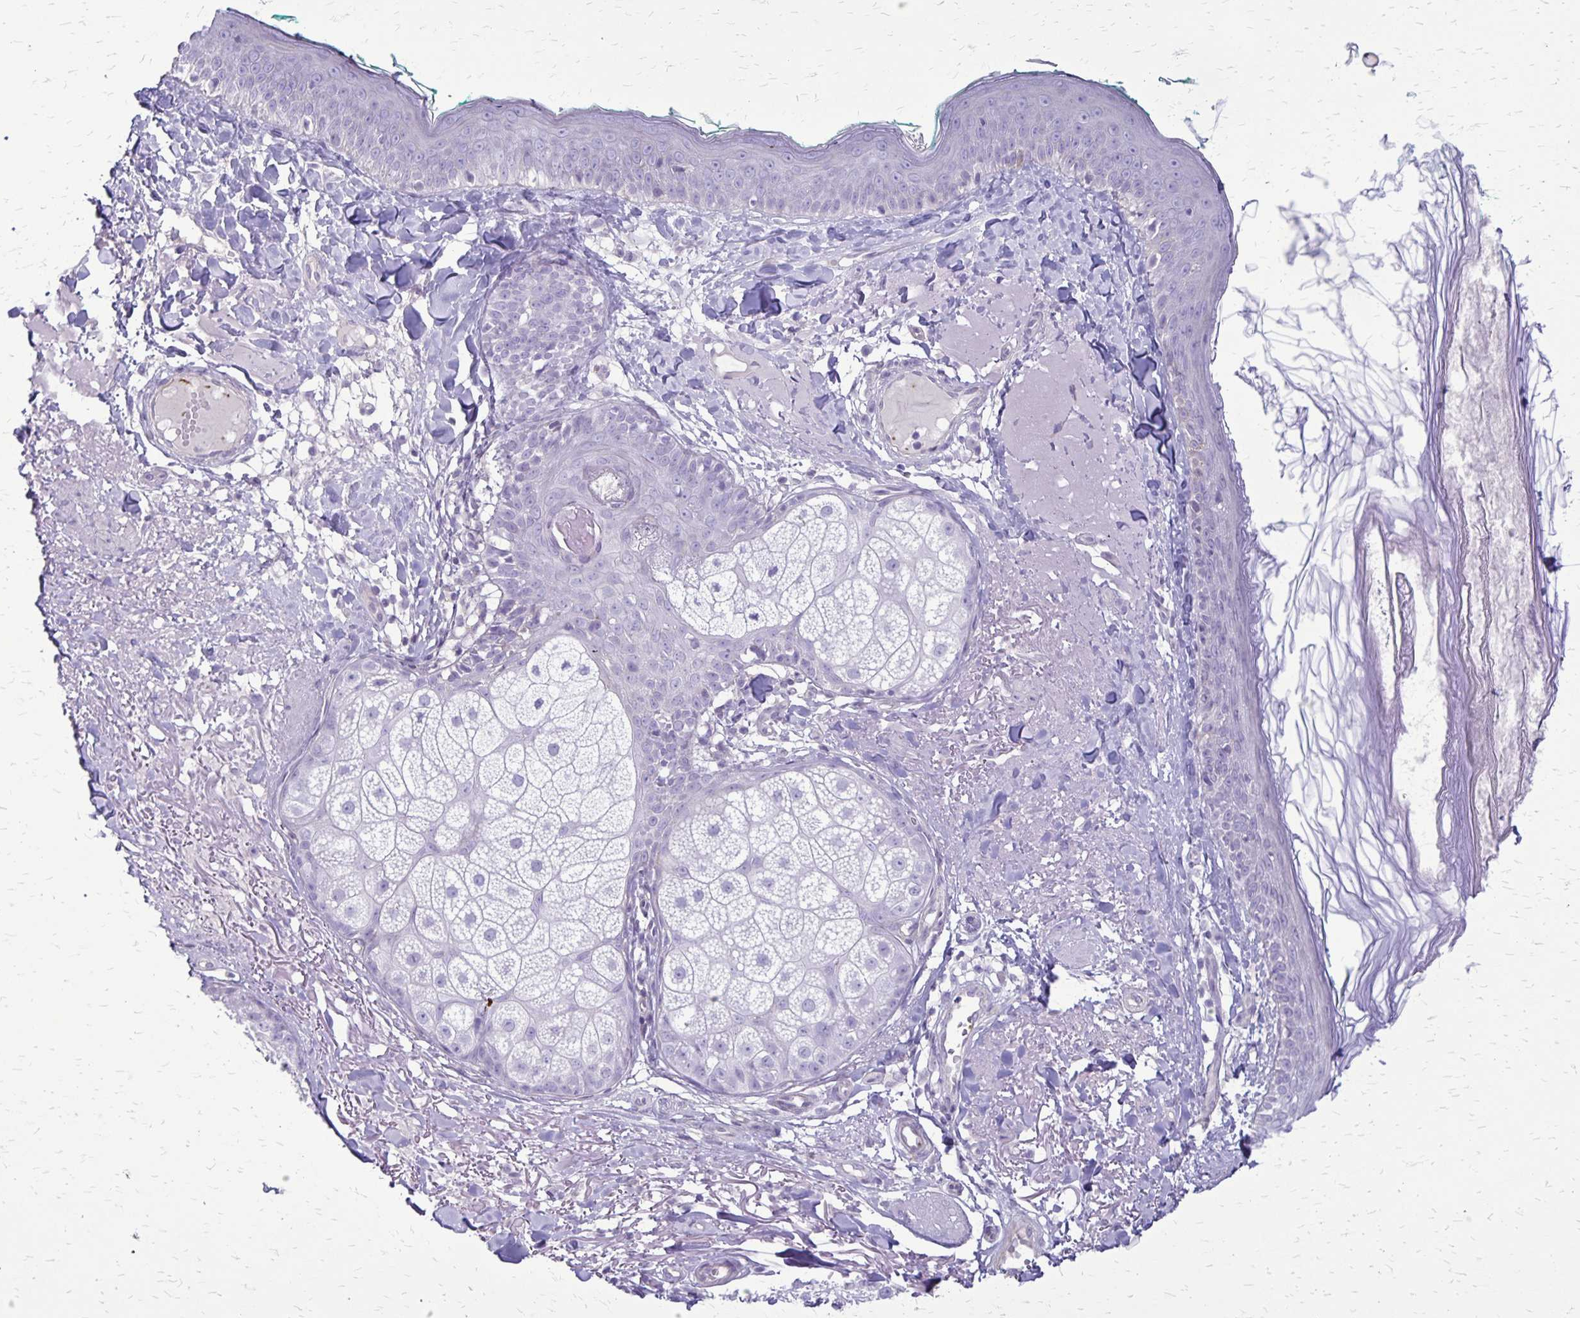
{"staining": {"intensity": "negative", "quantity": "none", "location": "none"}, "tissue": "skin", "cell_type": "Fibroblasts", "image_type": "normal", "snomed": [{"axis": "morphology", "description": "Normal tissue, NOS"}, {"axis": "topography", "description": "Skin"}], "caption": "The histopathology image exhibits no significant positivity in fibroblasts of skin.", "gene": "GP9", "patient": {"sex": "male", "age": 73}}